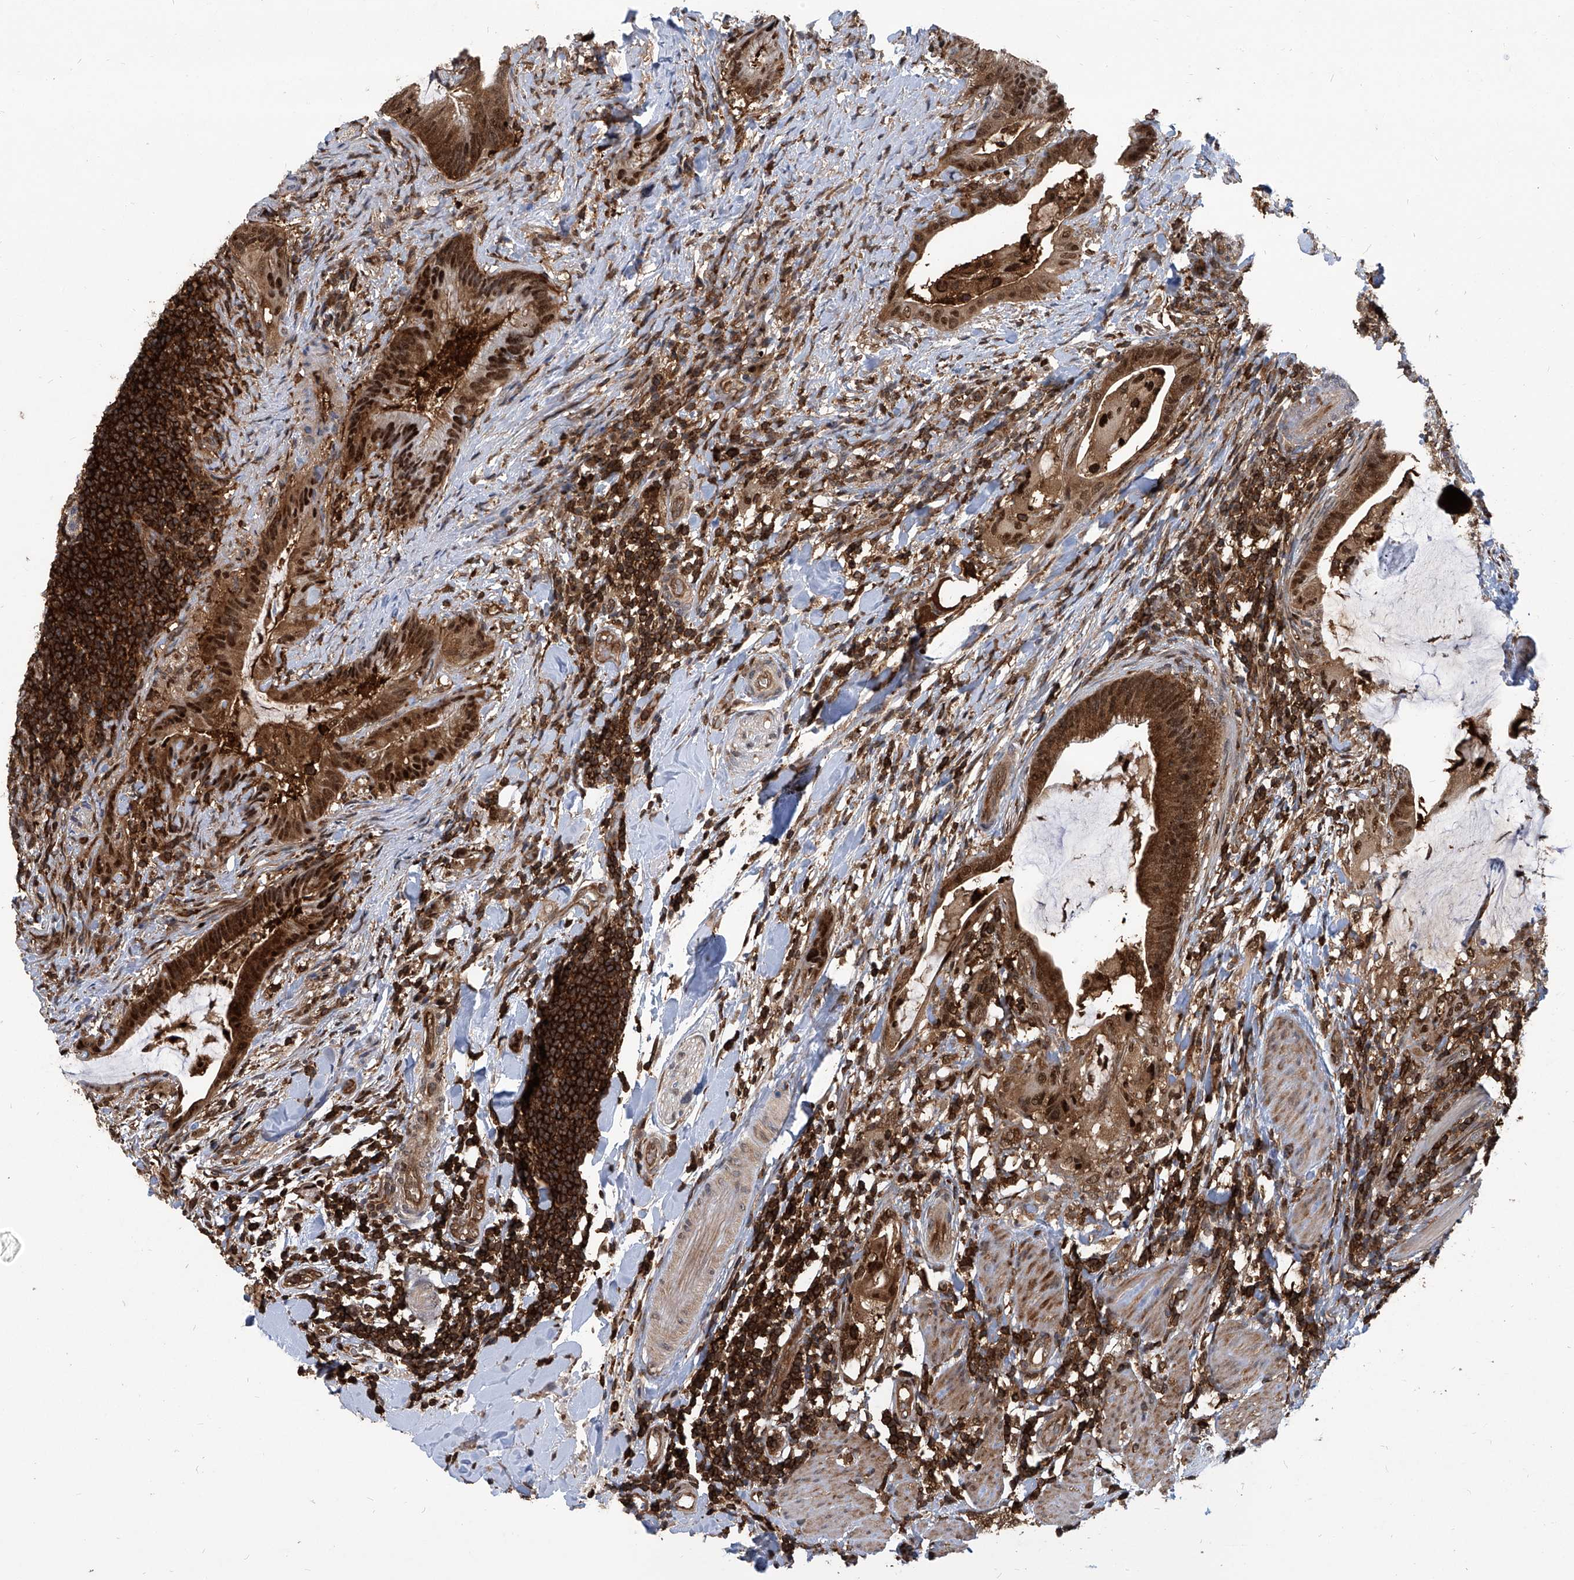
{"staining": {"intensity": "strong", "quantity": ">75%", "location": "cytoplasmic/membranous,nuclear"}, "tissue": "colorectal cancer", "cell_type": "Tumor cells", "image_type": "cancer", "snomed": [{"axis": "morphology", "description": "Adenocarcinoma, NOS"}, {"axis": "topography", "description": "Colon"}], "caption": "Tumor cells exhibit strong cytoplasmic/membranous and nuclear positivity in about >75% of cells in colorectal cancer. (brown staining indicates protein expression, while blue staining denotes nuclei).", "gene": "PSMB1", "patient": {"sex": "female", "age": 66}}